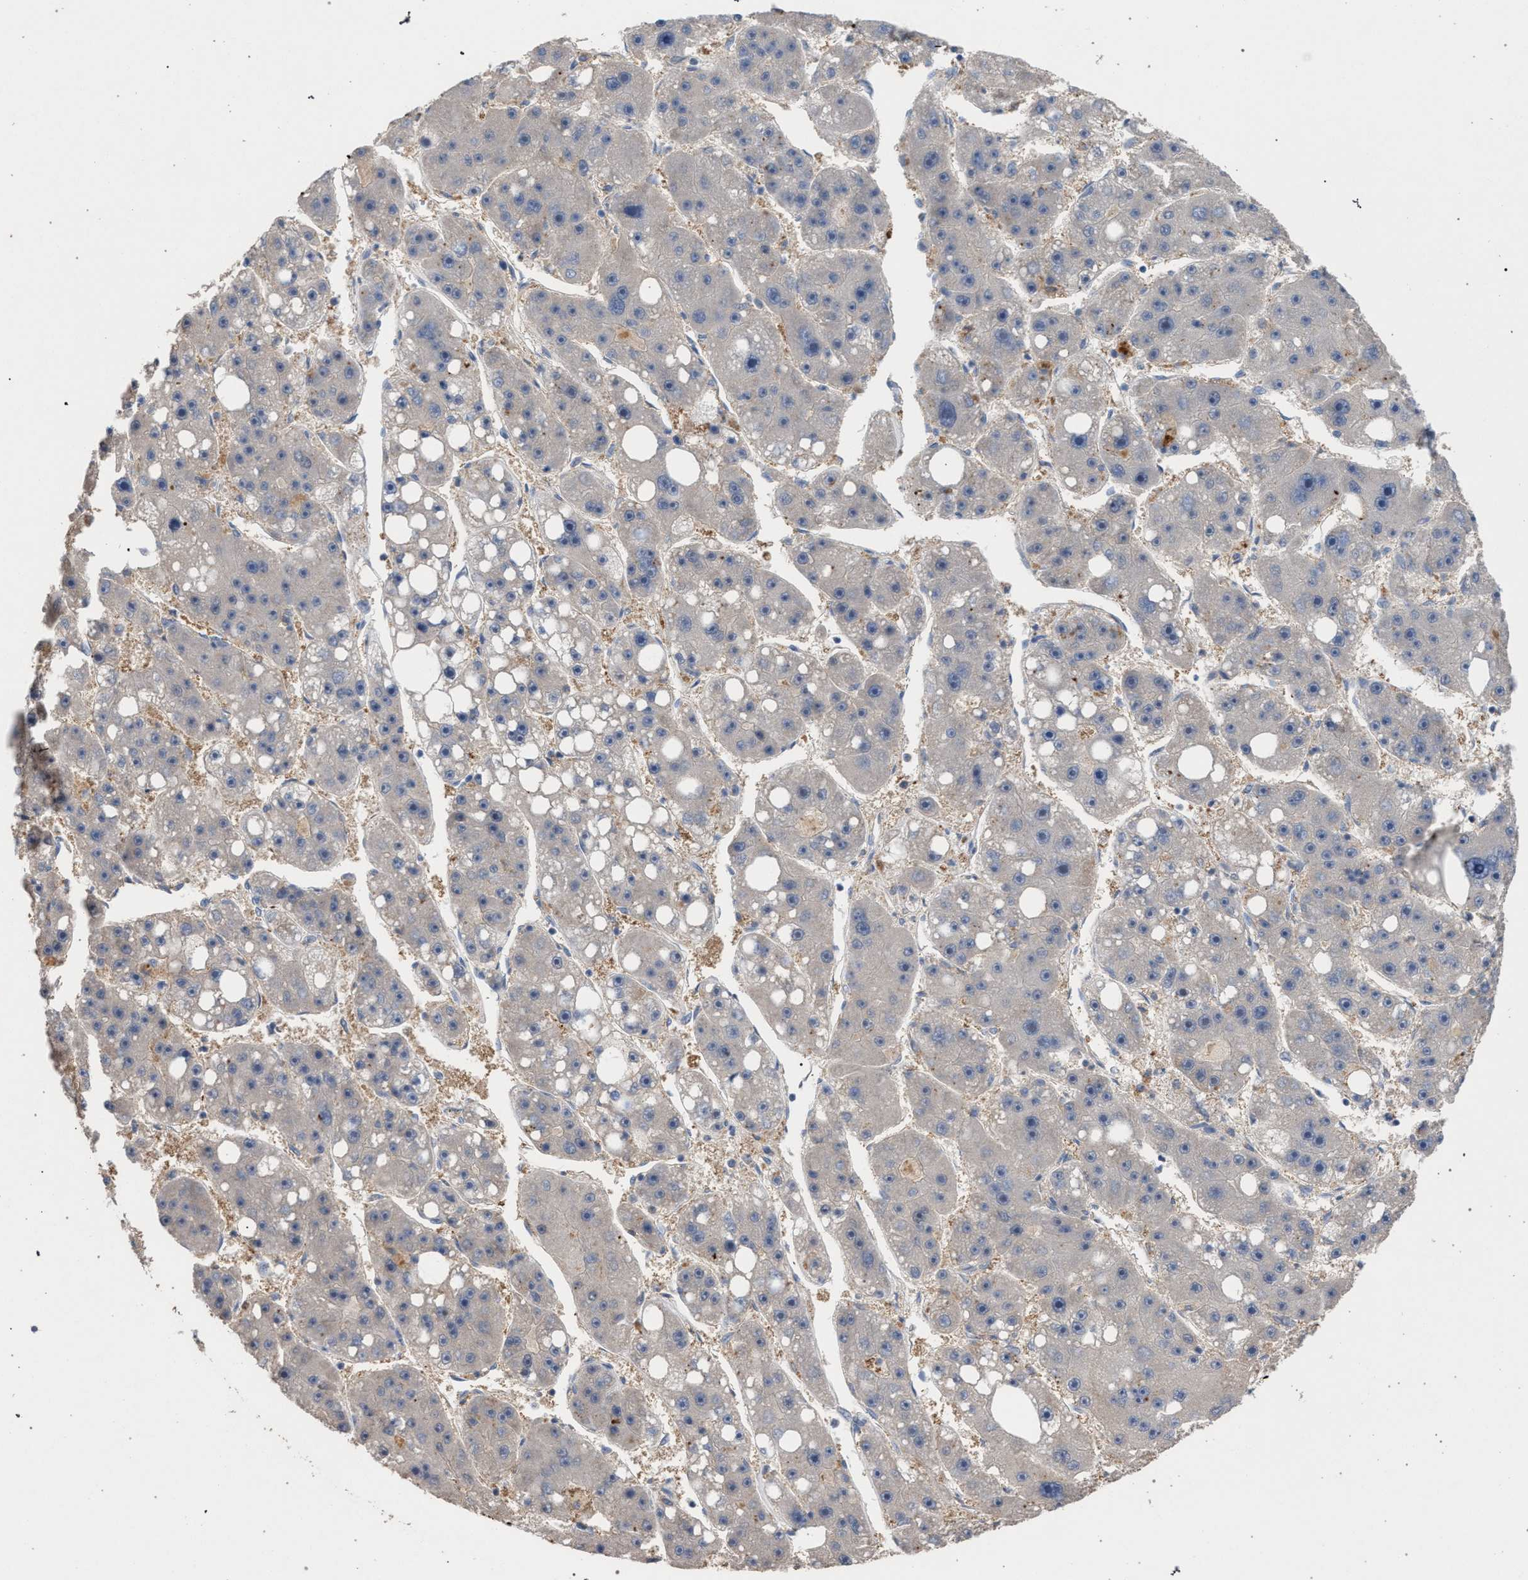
{"staining": {"intensity": "negative", "quantity": "none", "location": "none"}, "tissue": "liver cancer", "cell_type": "Tumor cells", "image_type": "cancer", "snomed": [{"axis": "morphology", "description": "Carcinoma, Hepatocellular, NOS"}, {"axis": "topography", "description": "Liver"}], "caption": "An IHC image of hepatocellular carcinoma (liver) is shown. There is no staining in tumor cells of hepatocellular carcinoma (liver).", "gene": "TECPR1", "patient": {"sex": "female", "age": 61}}